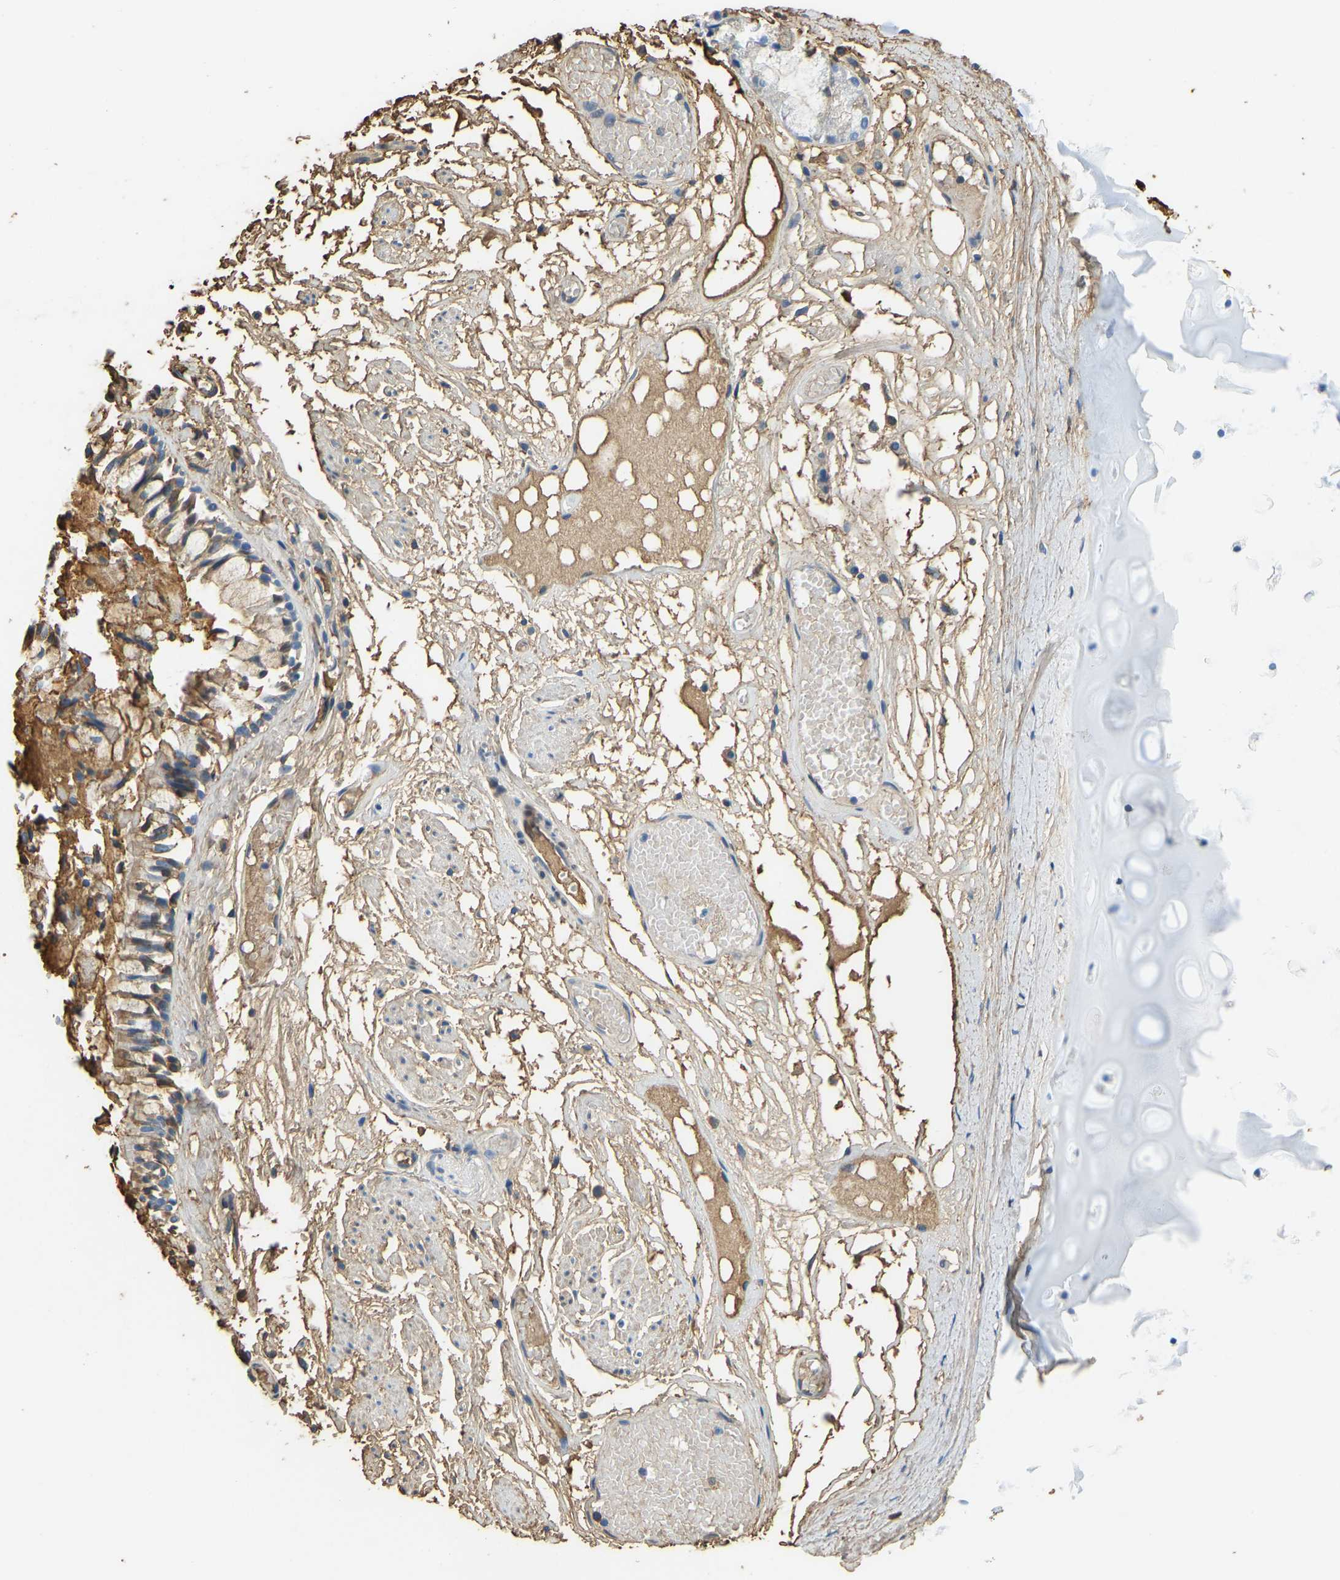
{"staining": {"intensity": "weak", "quantity": "25%-75%", "location": "cytoplasmic/membranous"}, "tissue": "bronchus", "cell_type": "Respiratory epithelial cells", "image_type": "normal", "snomed": [{"axis": "morphology", "description": "Normal tissue, NOS"}, {"axis": "morphology", "description": "Inflammation, NOS"}, {"axis": "topography", "description": "Cartilage tissue"}, {"axis": "topography", "description": "Lung"}], "caption": "An immunohistochemistry (IHC) micrograph of normal tissue is shown. Protein staining in brown labels weak cytoplasmic/membranous positivity in bronchus within respiratory epithelial cells.", "gene": "THBS4", "patient": {"sex": "male", "age": 71}}